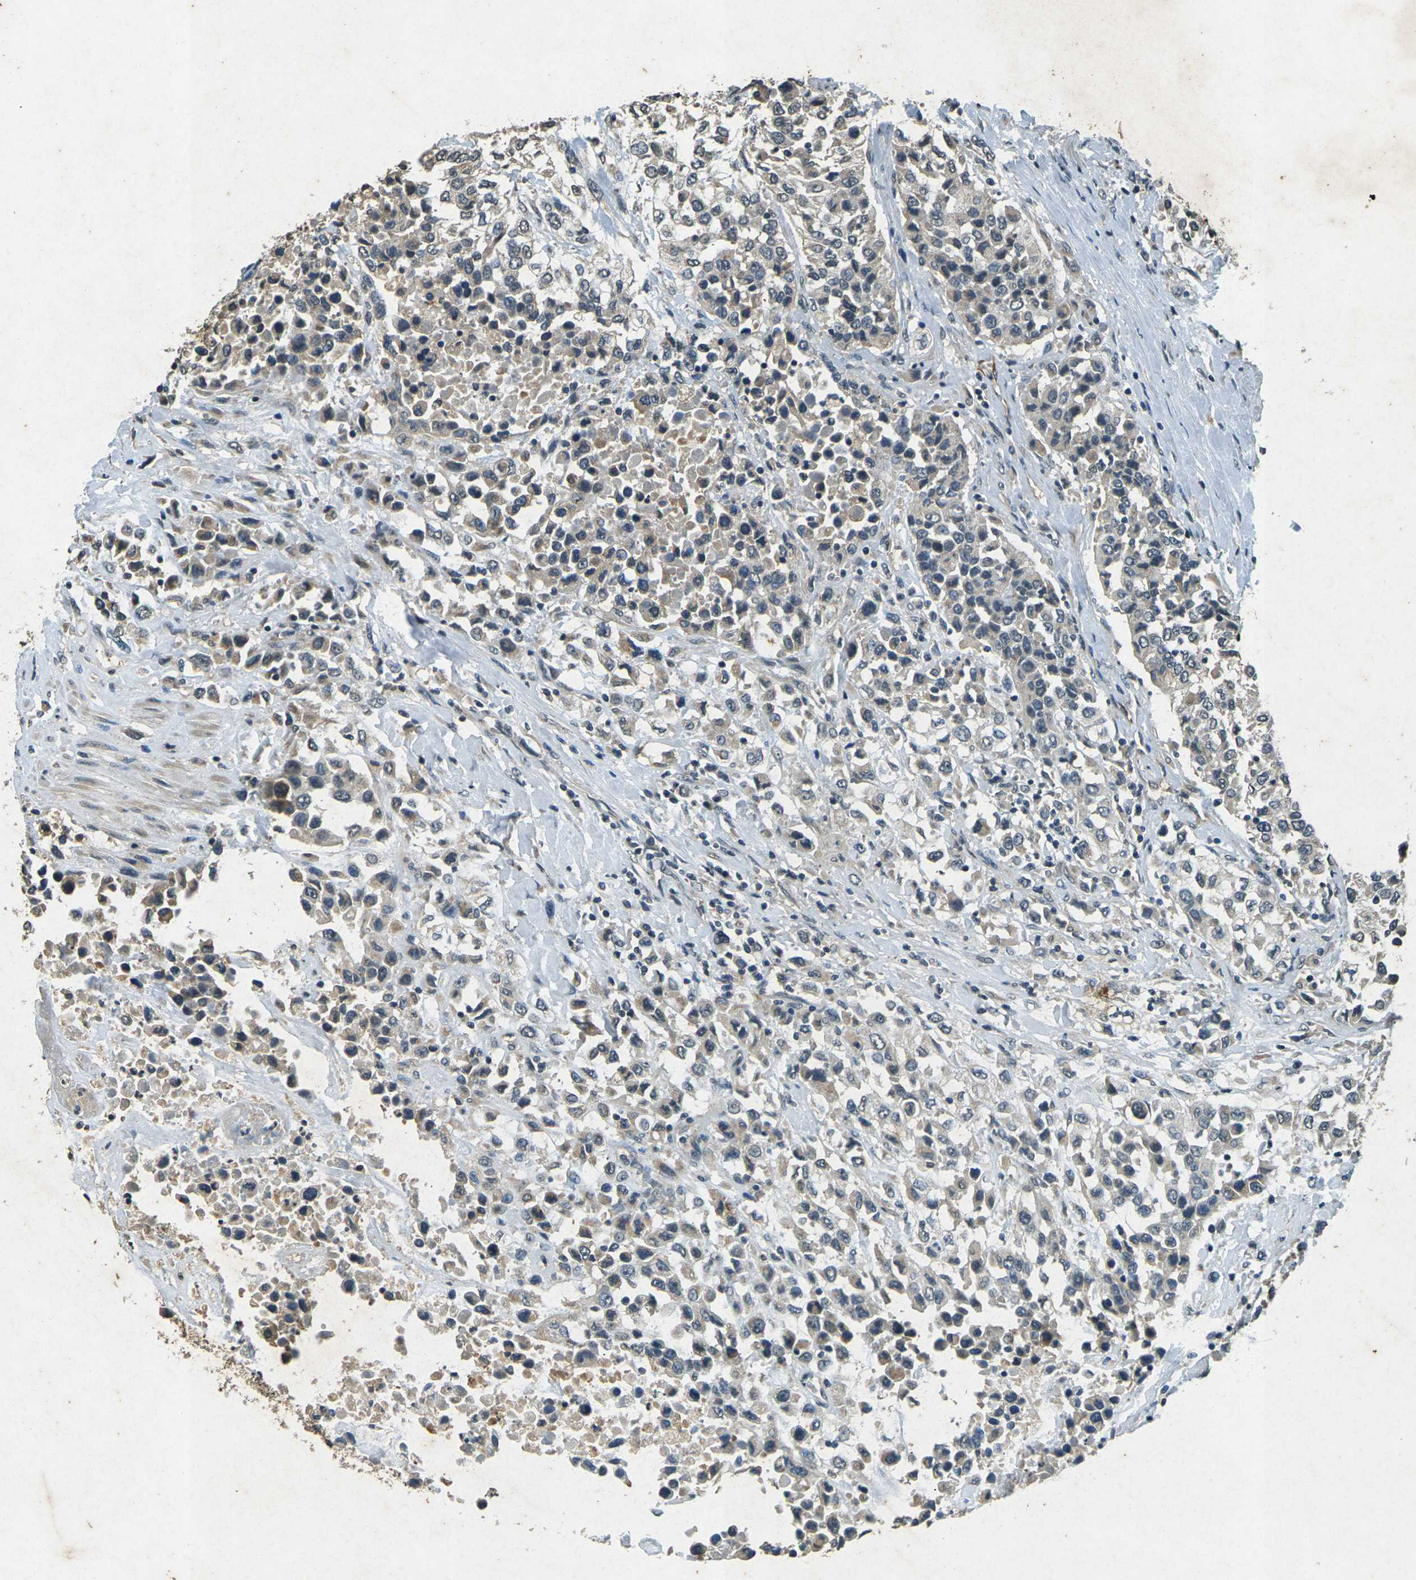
{"staining": {"intensity": "negative", "quantity": "none", "location": "none"}, "tissue": "urothelial cancer", "cell_type": "Tumor cells", "image_type": "cancer", "snomed": [{"axis": "morphology", "description": "Urothelial carcinoma, High grade"}, {"axis": "topography", "description": "Urinary bladder"}], "caption": "A high-resolution micrograph shows immunohistochemistry (IHC) staining of urothelial carcinoma (high-grade), which demonstrates no significant positivity in tumor cells.", "gene": "PDE2A", "patient": {"sex": "female", "age": 80}}